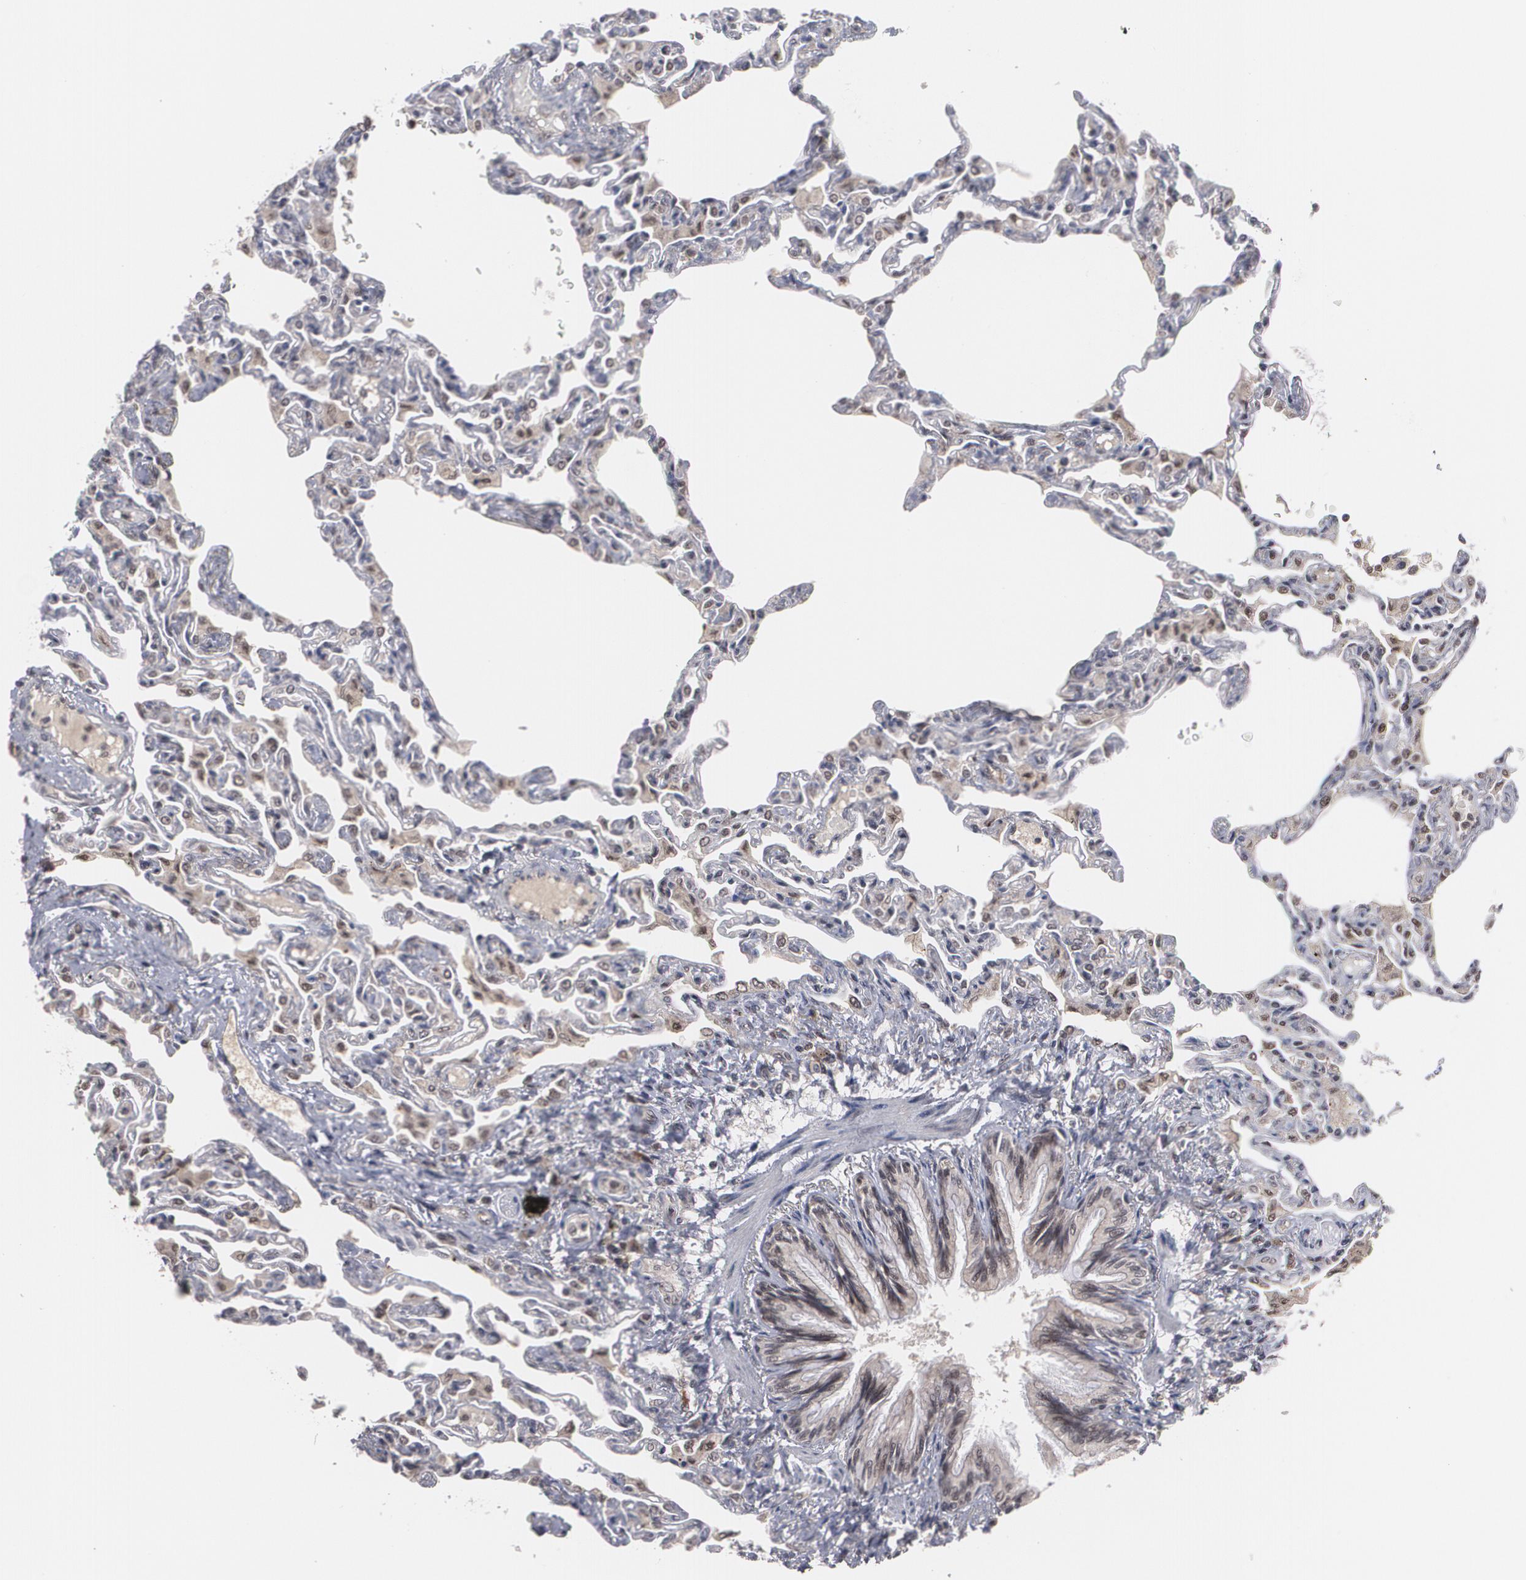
{"staining": {"intensity": "weak", "quantity": "<25%", "location": "nuclear"}, "tissue": "lung", "cell_type": "Alveolar cells", "image_type": "normal", "snomed": [{"axis": "morphology", "description": "Normal tissue, NOS"}, {"axis": "topography", "description": "Lung"}], "caption": "A high-resolution micrograph shows IHC staining of normal lung, which exhibits no significant staining in alveolar cells. The staining is performed using DAB brown chromogen with nuclei counter-stained in using hematoxylin.", "gene": "INTS6L", "patient": {"sex": "female", "age": 49}}